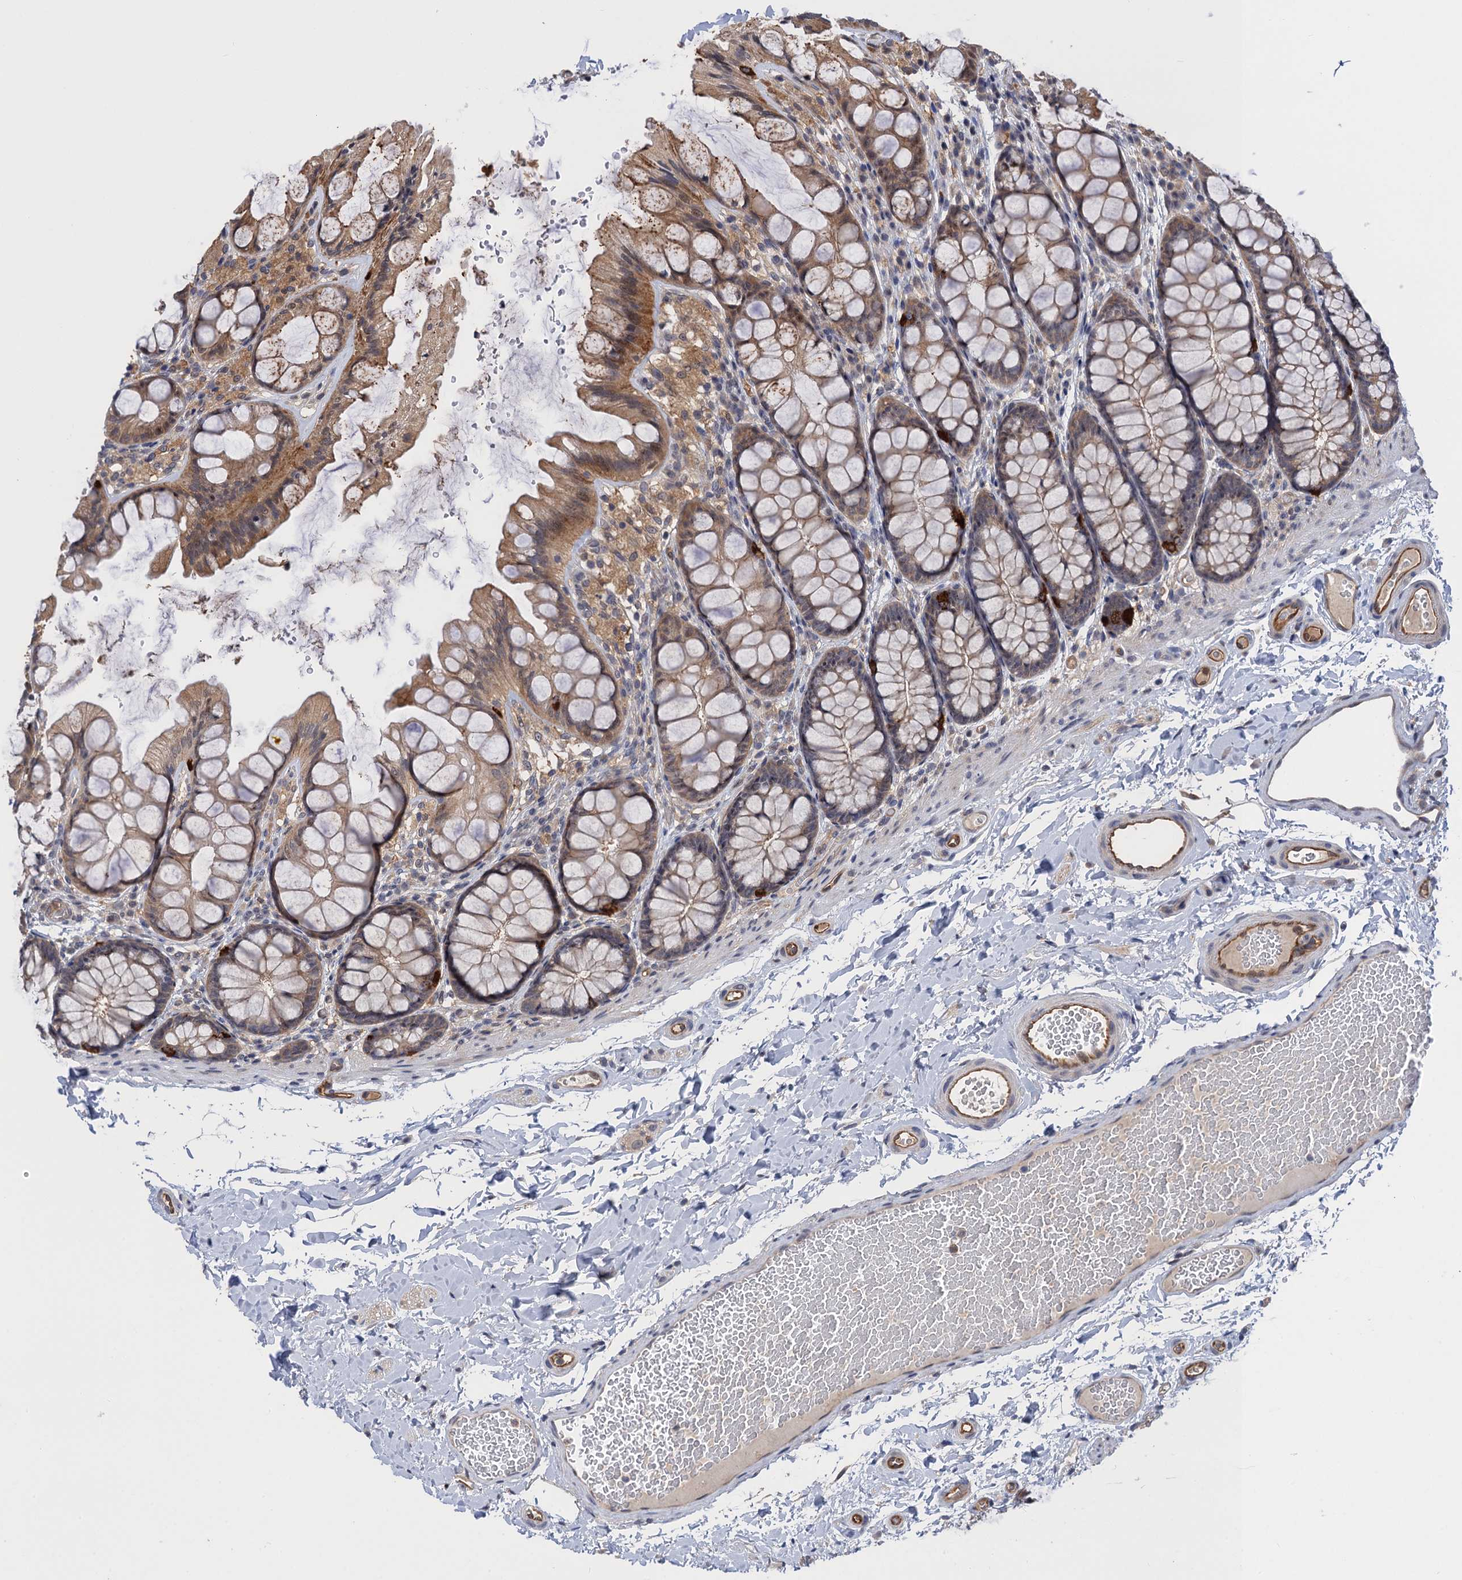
{"staining": {"intensity": "moderate", "quantity": ">75%", "location": "cytoplasmic/membranous"}, "tissue": "colon", "cell_type": "Endothelial cells", "image_type": "normal", "snomed": [{"axis": "morphology", "description": "Normal tissue, NOS"}, {"axis": "topography", "description": "Colon"}], "caption": "Immunohistochemistry of normal human colon shows medium levels of moderate cytoplasmic/membranous positivity in approximately >75% of endothelial cells. (IHC, brightfield microscopy, high magnification).", "gene": "NEK8", "patient": {"sex": "male", "age": 47}}